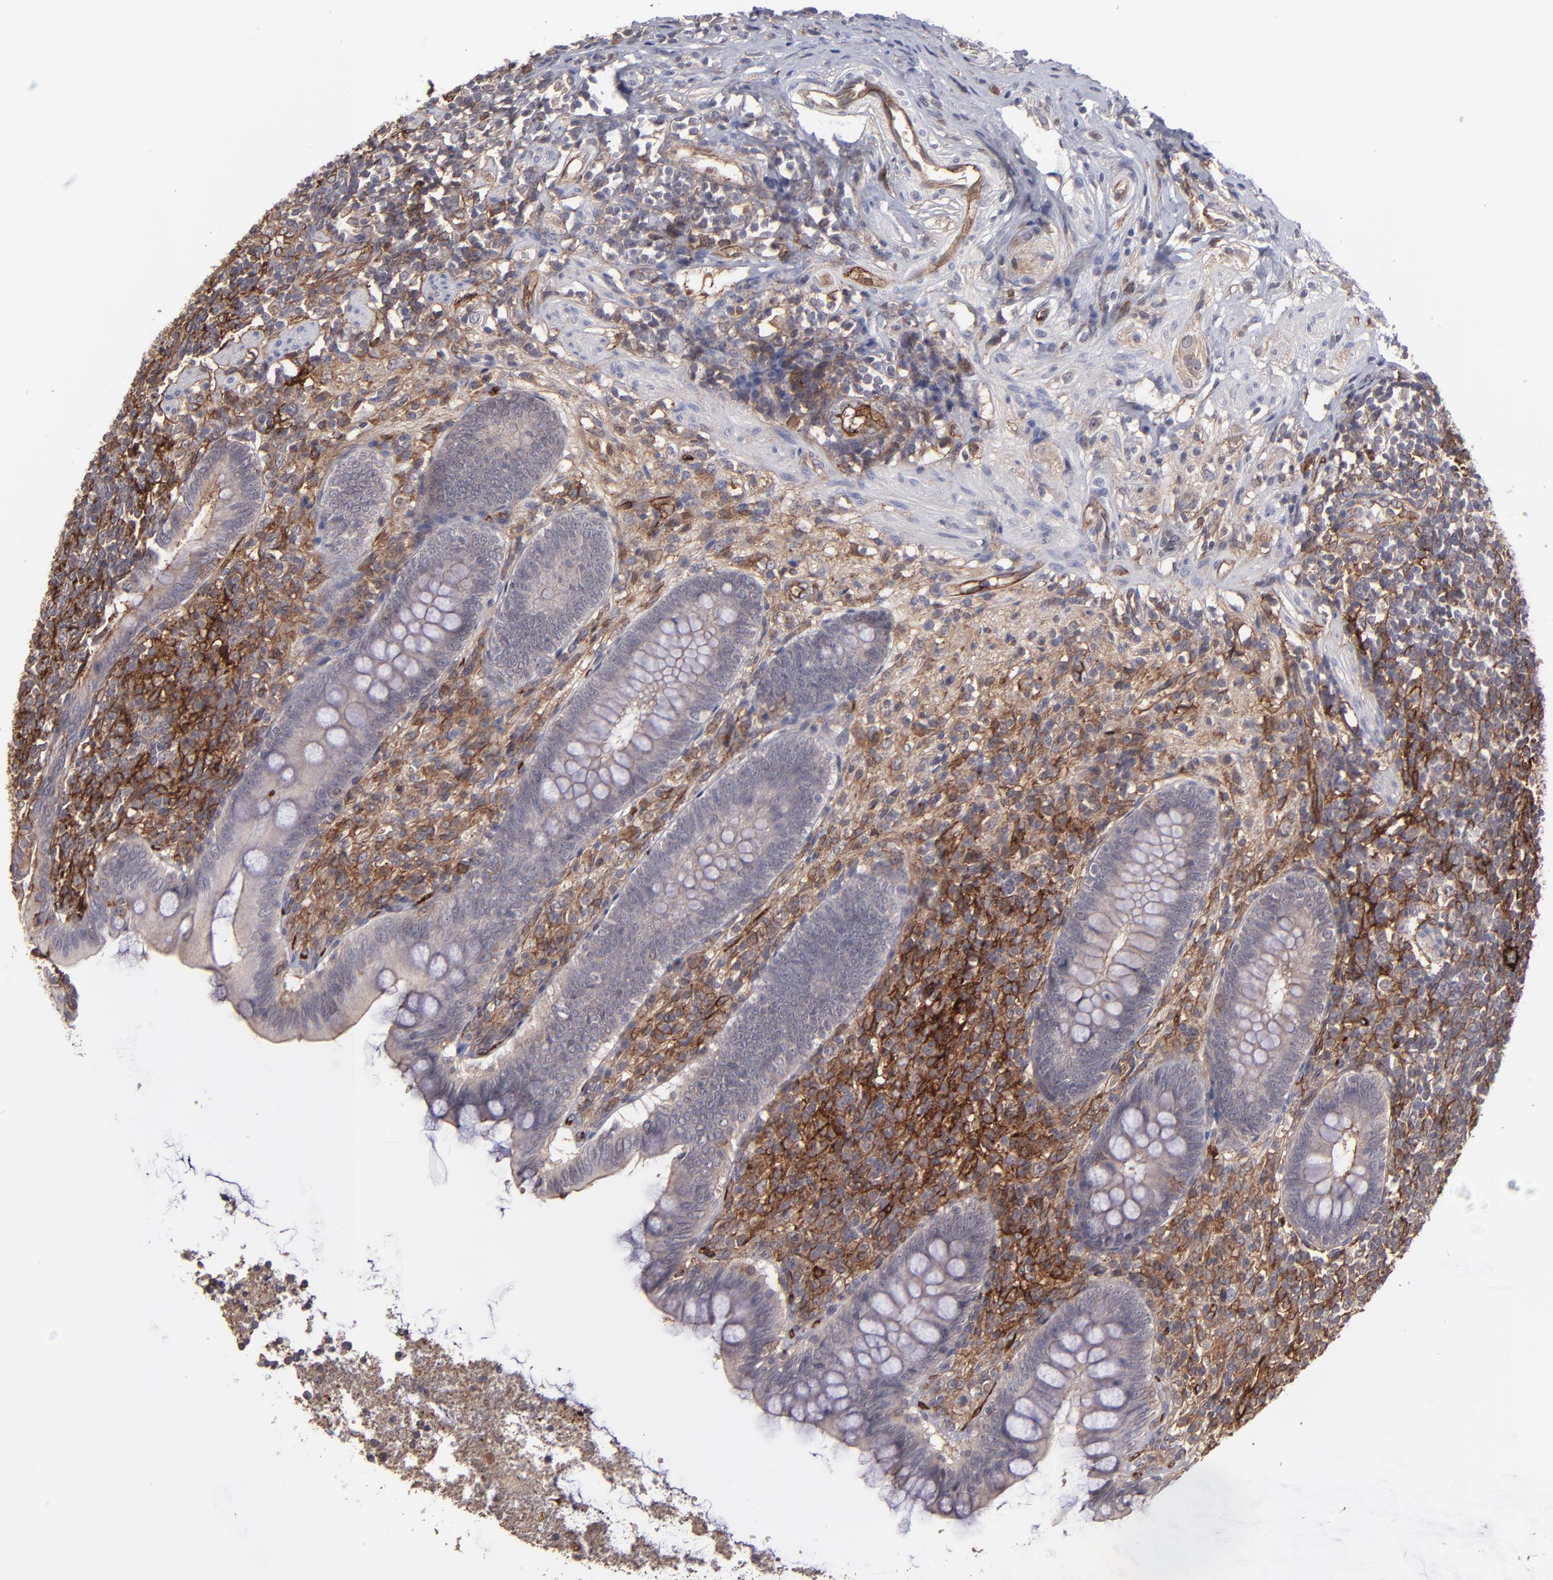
{"staining": {"intensity": "weak", "quantity": "25%-75%", "location": "cytoplasmic/membranous"}, "tissue": "appendix", "cell_type": "Glandular cells", "image_type": "normal", "snomed": [{"axis": "morphology", "description": "Normal tissue, NOS"}, {"axis": "topography", "description": "Appendix"}], "caption": "Appendix stained with IHC displays weak cytoplasmic/membranous staining in approximately 25%-75% of glandular cells.", "gene": "ICAM1", "patient": {"sex": "female", "age": 66}}